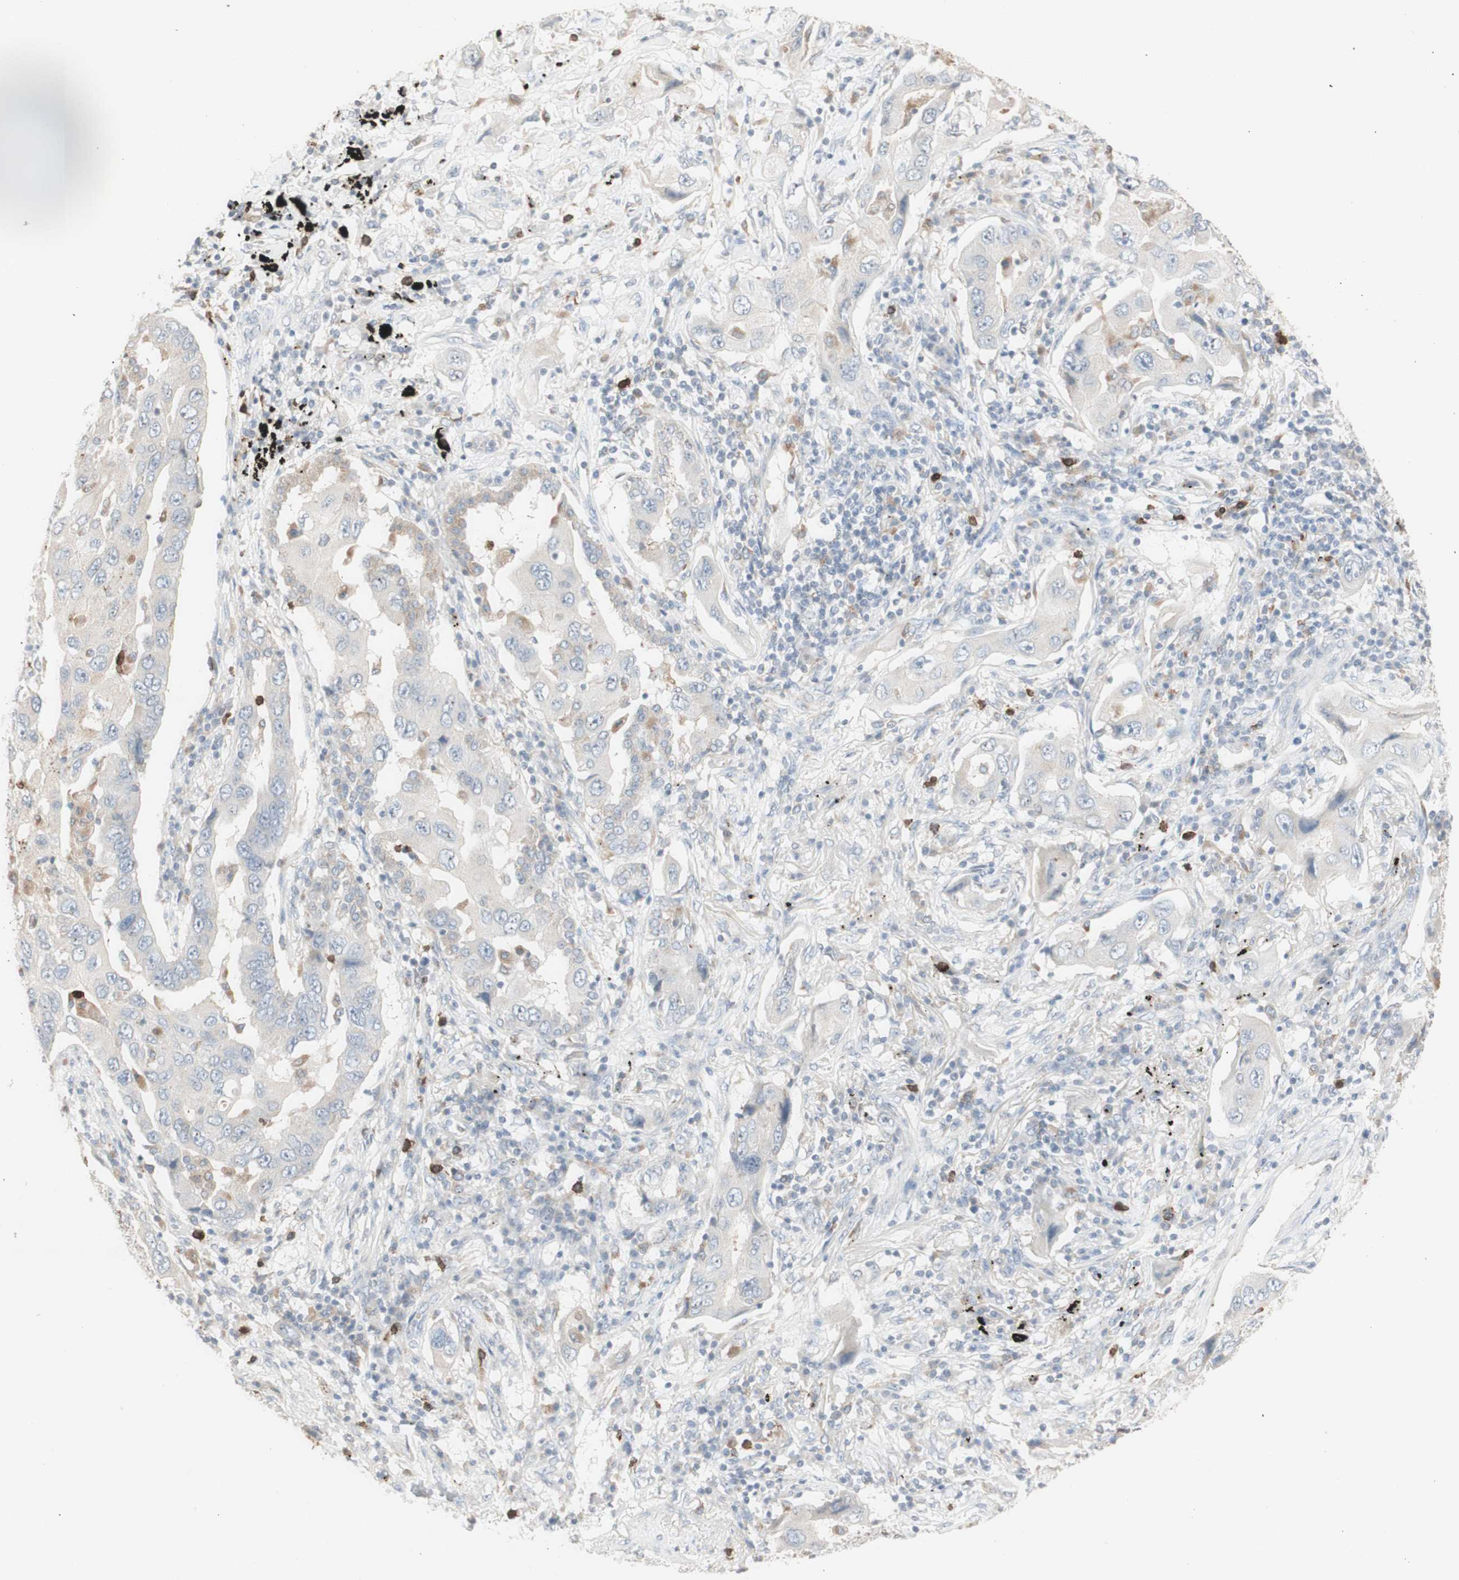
{"staining": {"intensity": "negative", "quantity": "none", "location": "none"}, "tissue": "lung cancer", "cell_type": "Tumor cells", "image_type": "cancer", "snomed": [{"axis": "morphology", "description": "Adenocarcinoma, NOS"}, {"axis": "topography", "description": "Lung"}], "caption": "DAB (3,3'-diaminobenzidine) immunohistochemical staining of human lung adenocarcinoma demonstrates no significant staining in tumor cells.", "gene": "ATP6V1B1", "patient": {"sex": "female", "age": 65}}